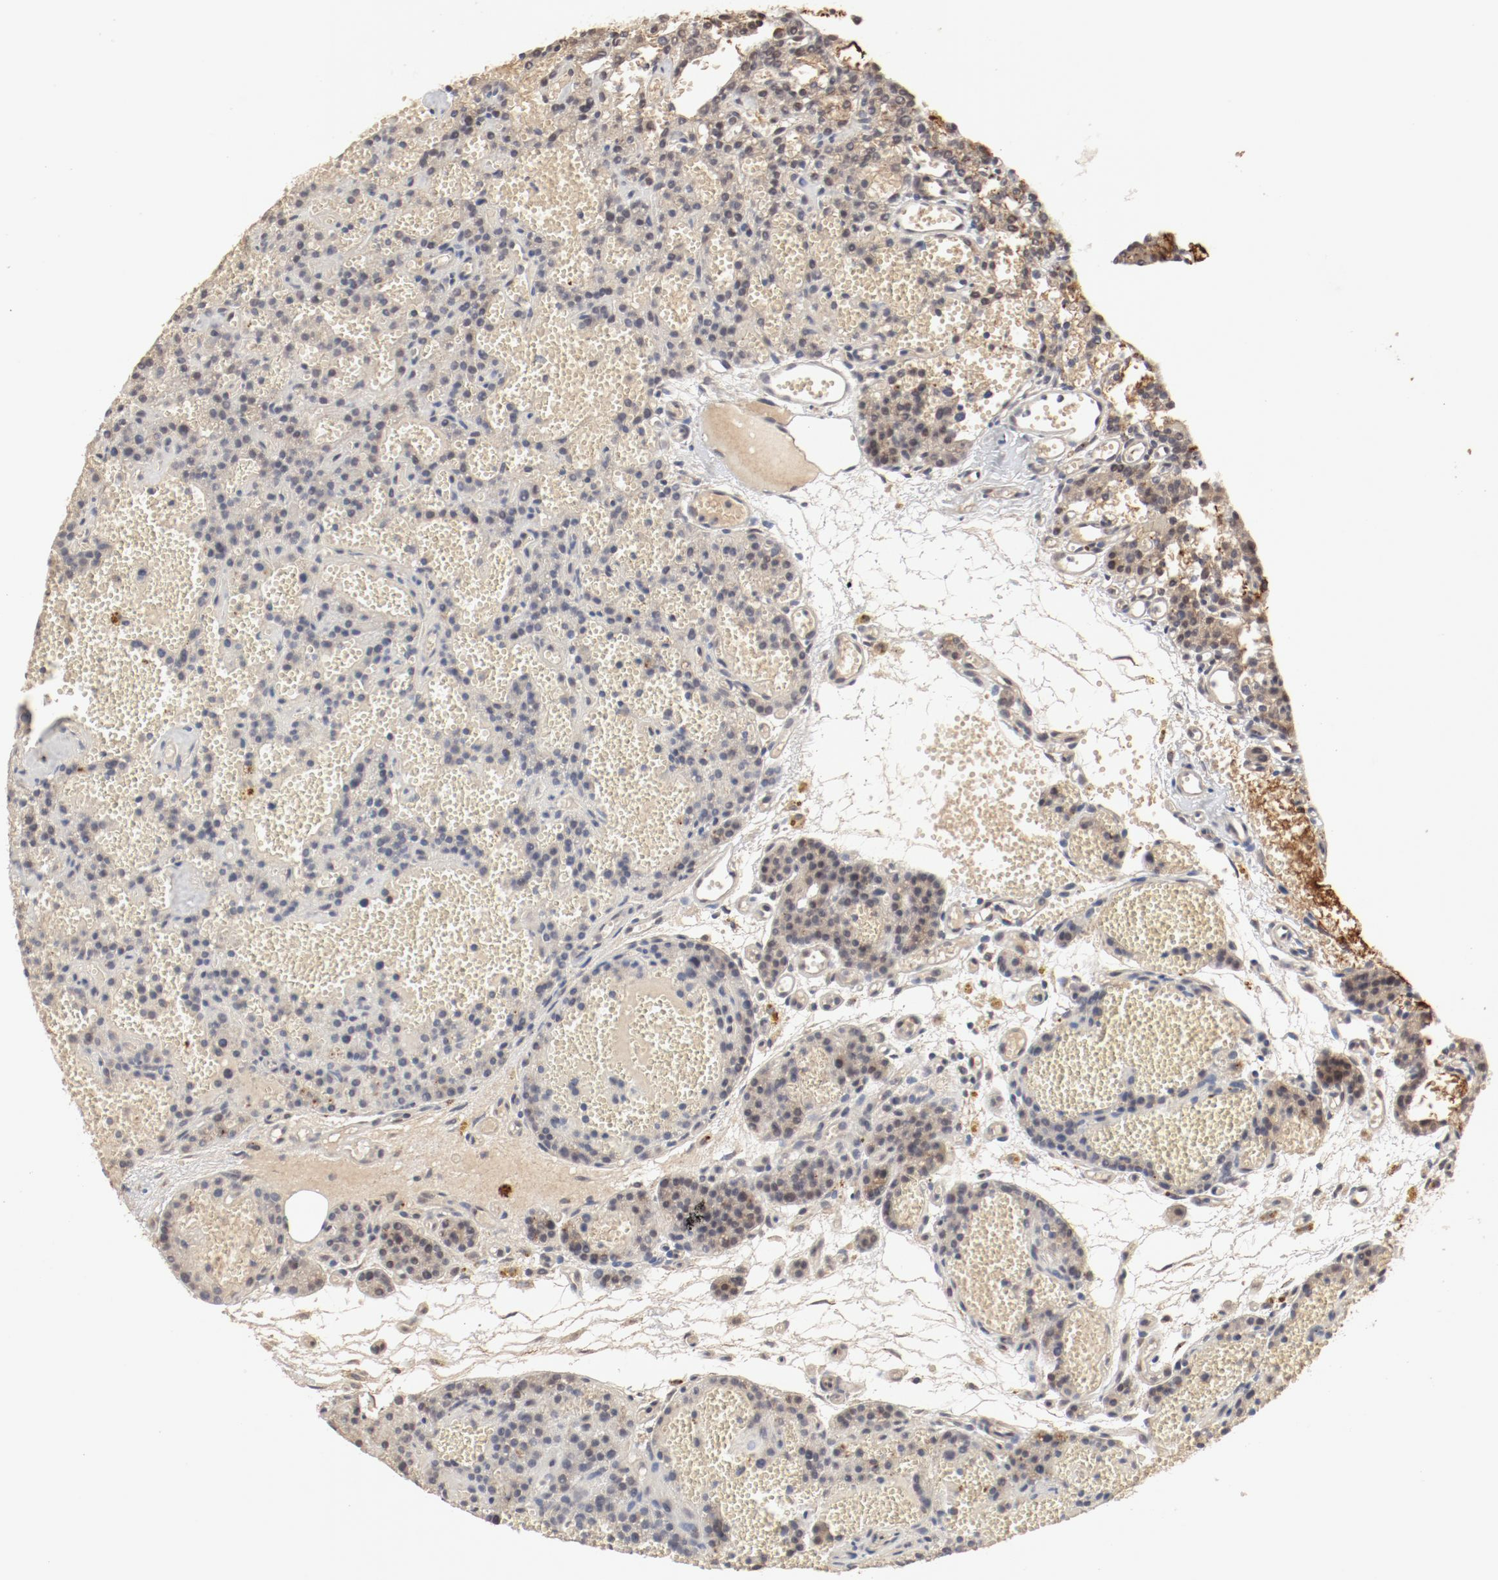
{"staining": {"intensity": "moderate", "quantity": ">75%", "location": "cytoplasmic/membranous,nuclear"}, "tissue": "parathyroid gland", "cell_type": "Glandular cells", "image_type": "normal", "snomed": [{"axis": "morphology", "description": "Normal tissue, NOS"}, {"axis": "topography", "description": "Parathyroid gland"}], "caption": "The immunohistochemical stain shows moderate cytoplasmic/membranous,nuclear expression in glandular cells of benign parathyroid gland.", "gene": "IL3RA", "patient": {"sex": "male", "age": 25}}